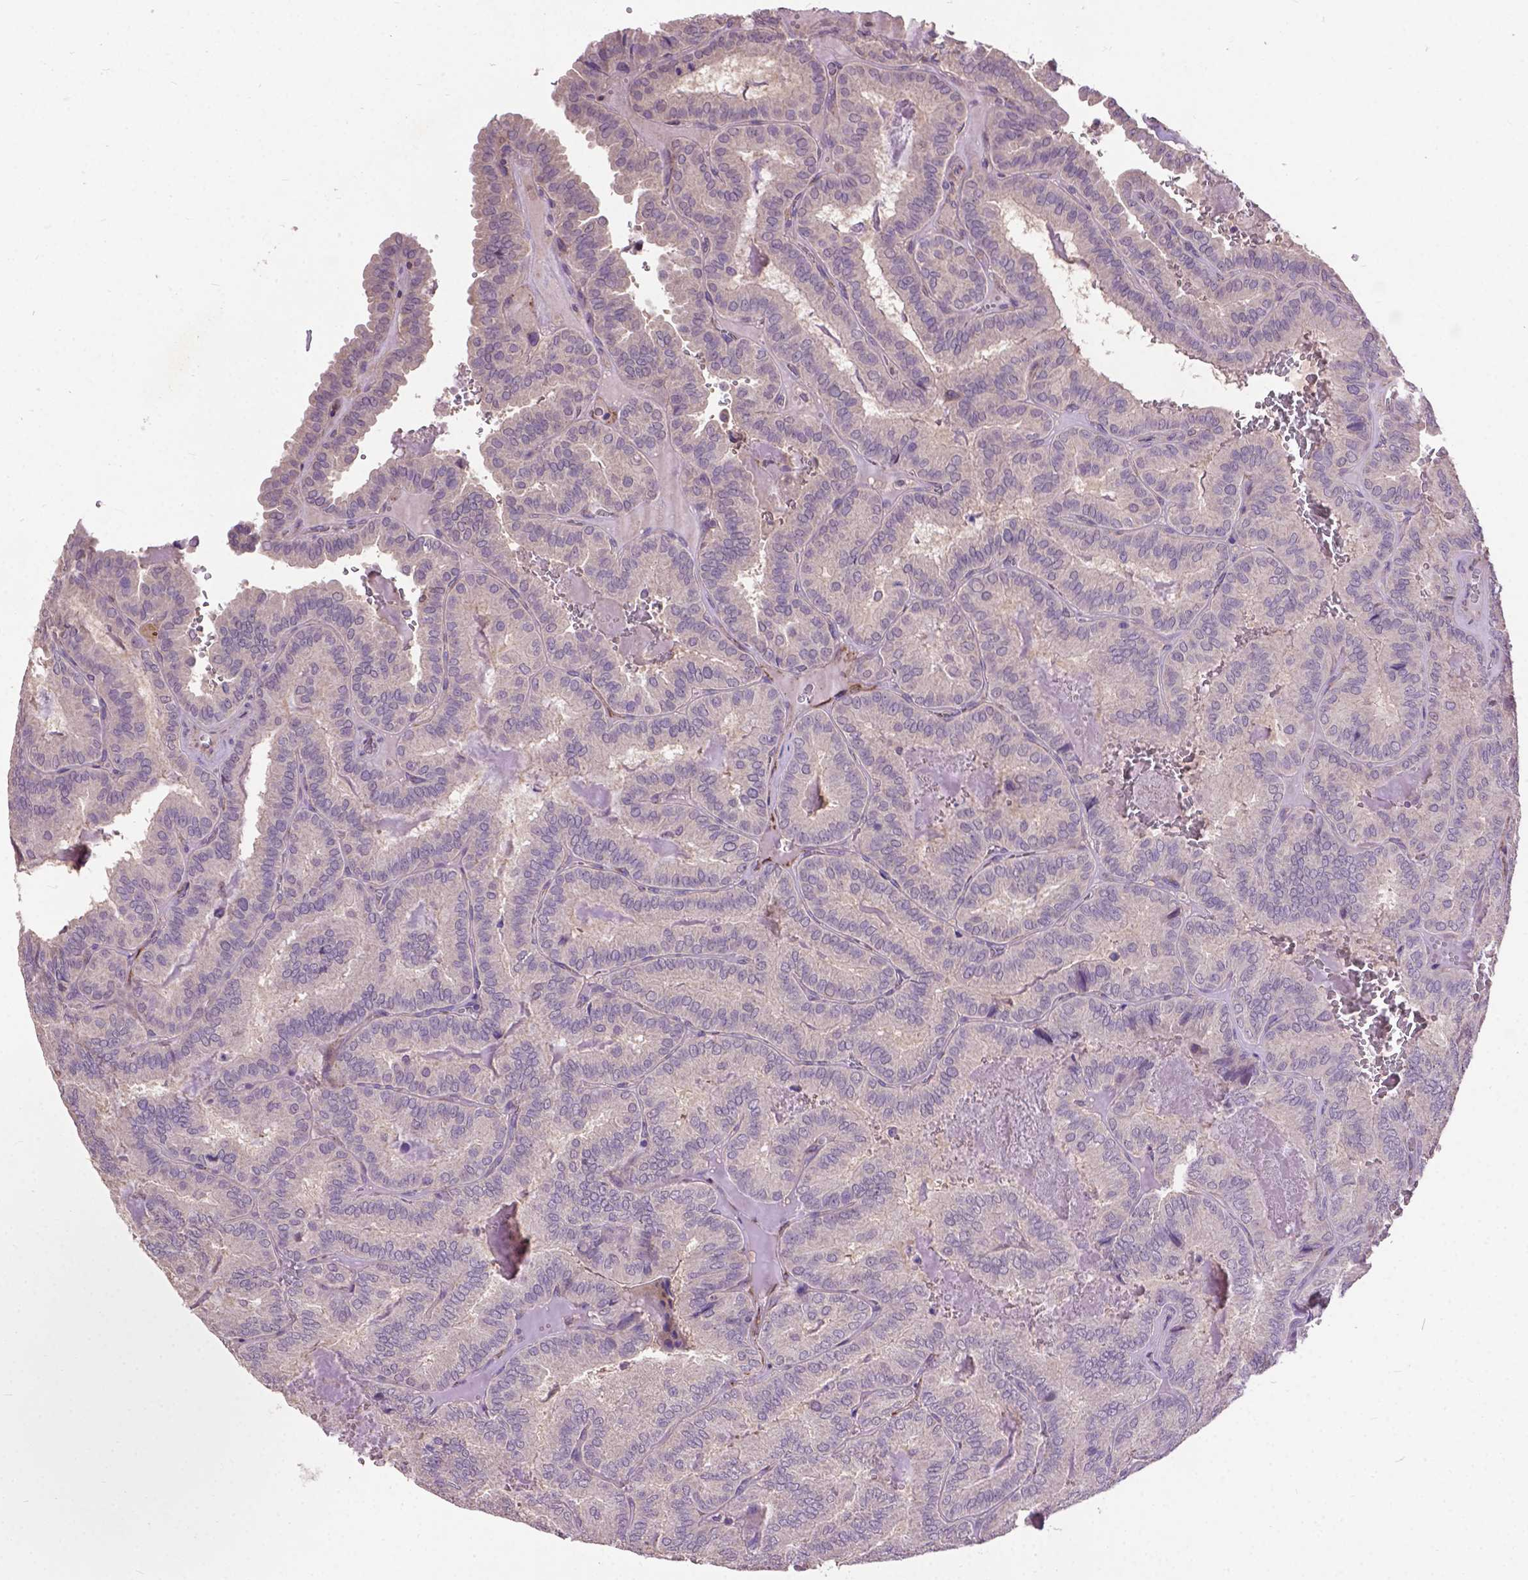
{"staining": {"intensity": "negative", "quantity": "none", "location": "none"}, "tissue": "thyroid cancer", "cell_type": "Tumor cells", "image_type": "cancer", "snomed": [{"axis": "morphology", "description": "Papillary adenocarcinoma, NOS"}, {"axis": "topography", "description": "Thyroid gland"}], "caption": "There is no significant staining in tumor cells of papillary adenocarcinoma (thyroid).", "gene": "ZNF337", "patient": {"sex": "female", "age": 75}}